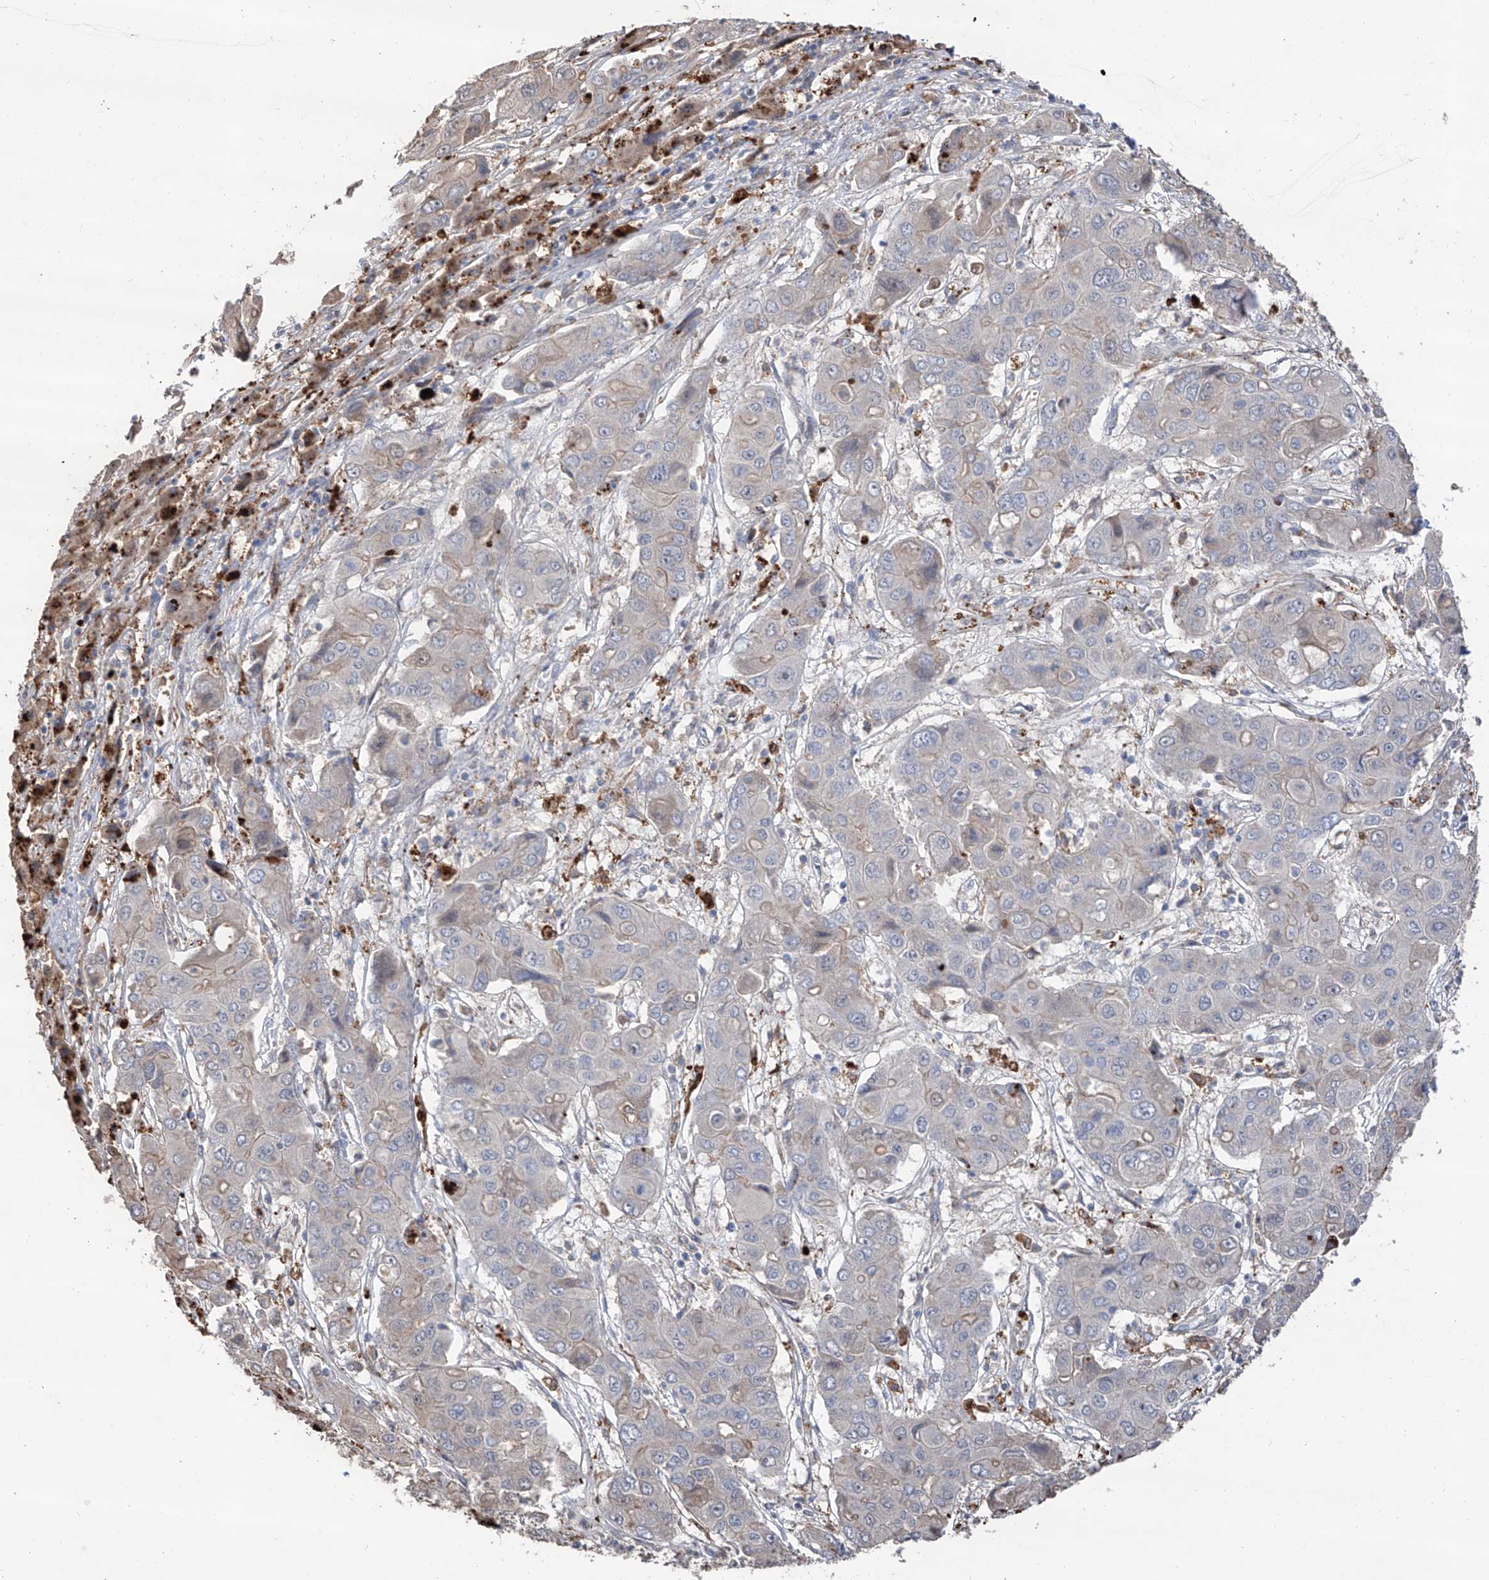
{"staining": {"intensity": "negative", "quantity": "none", "location": "none"}, "tissue": "liver cancer", "cell_type": "Tumor cells", "image_type": "cancer", "snomed": [{"axis": "morphology", "description": "Cholangiocarcinoma"}, {"axis": "topography", "description": "Liver"}], "caption": "Tumor cells show no significant protein positivity in liver cancer.", "gene": "EDN1", "patient": {"sex": "male", "age": 67}}